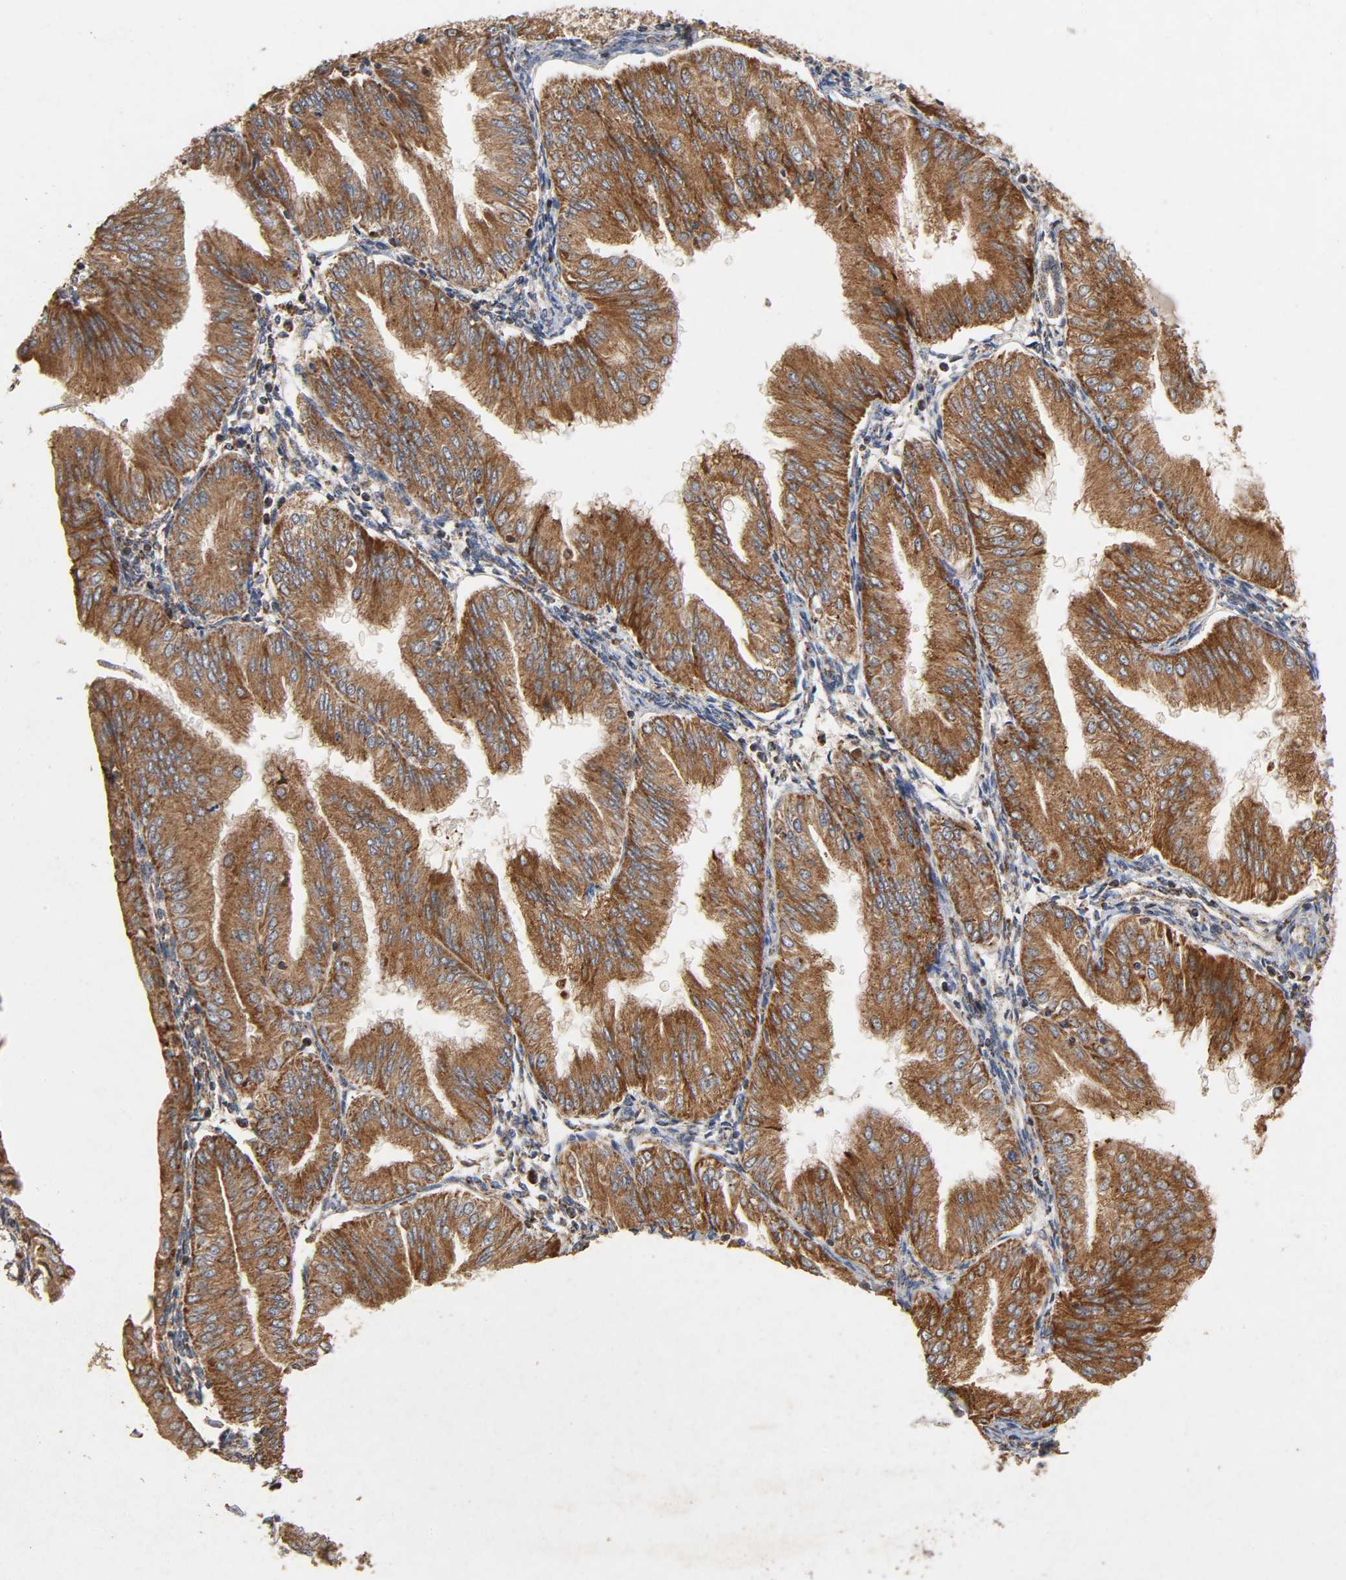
{"staining": {"intensity": "strong", "quantity": ">75%", "location": "cytoplasmic/membranous"}, "tissue": "endometrial cancer", "cell_type": "Tumor cells", "image_type": "cancer", "snomed": [{"axis": "morphology", "description": "Adenocarcinoma, NOS"}, {"axis": "topography", "description": "Endometrium"}], "caption": "Strong cytoplasmic/membranous staining is present in approximately >75% of tumor cells in endometrial cancer (adenocarcinoma).", "gene": "NDUFS3", "patient": {"sex": "female", "age": 53}}